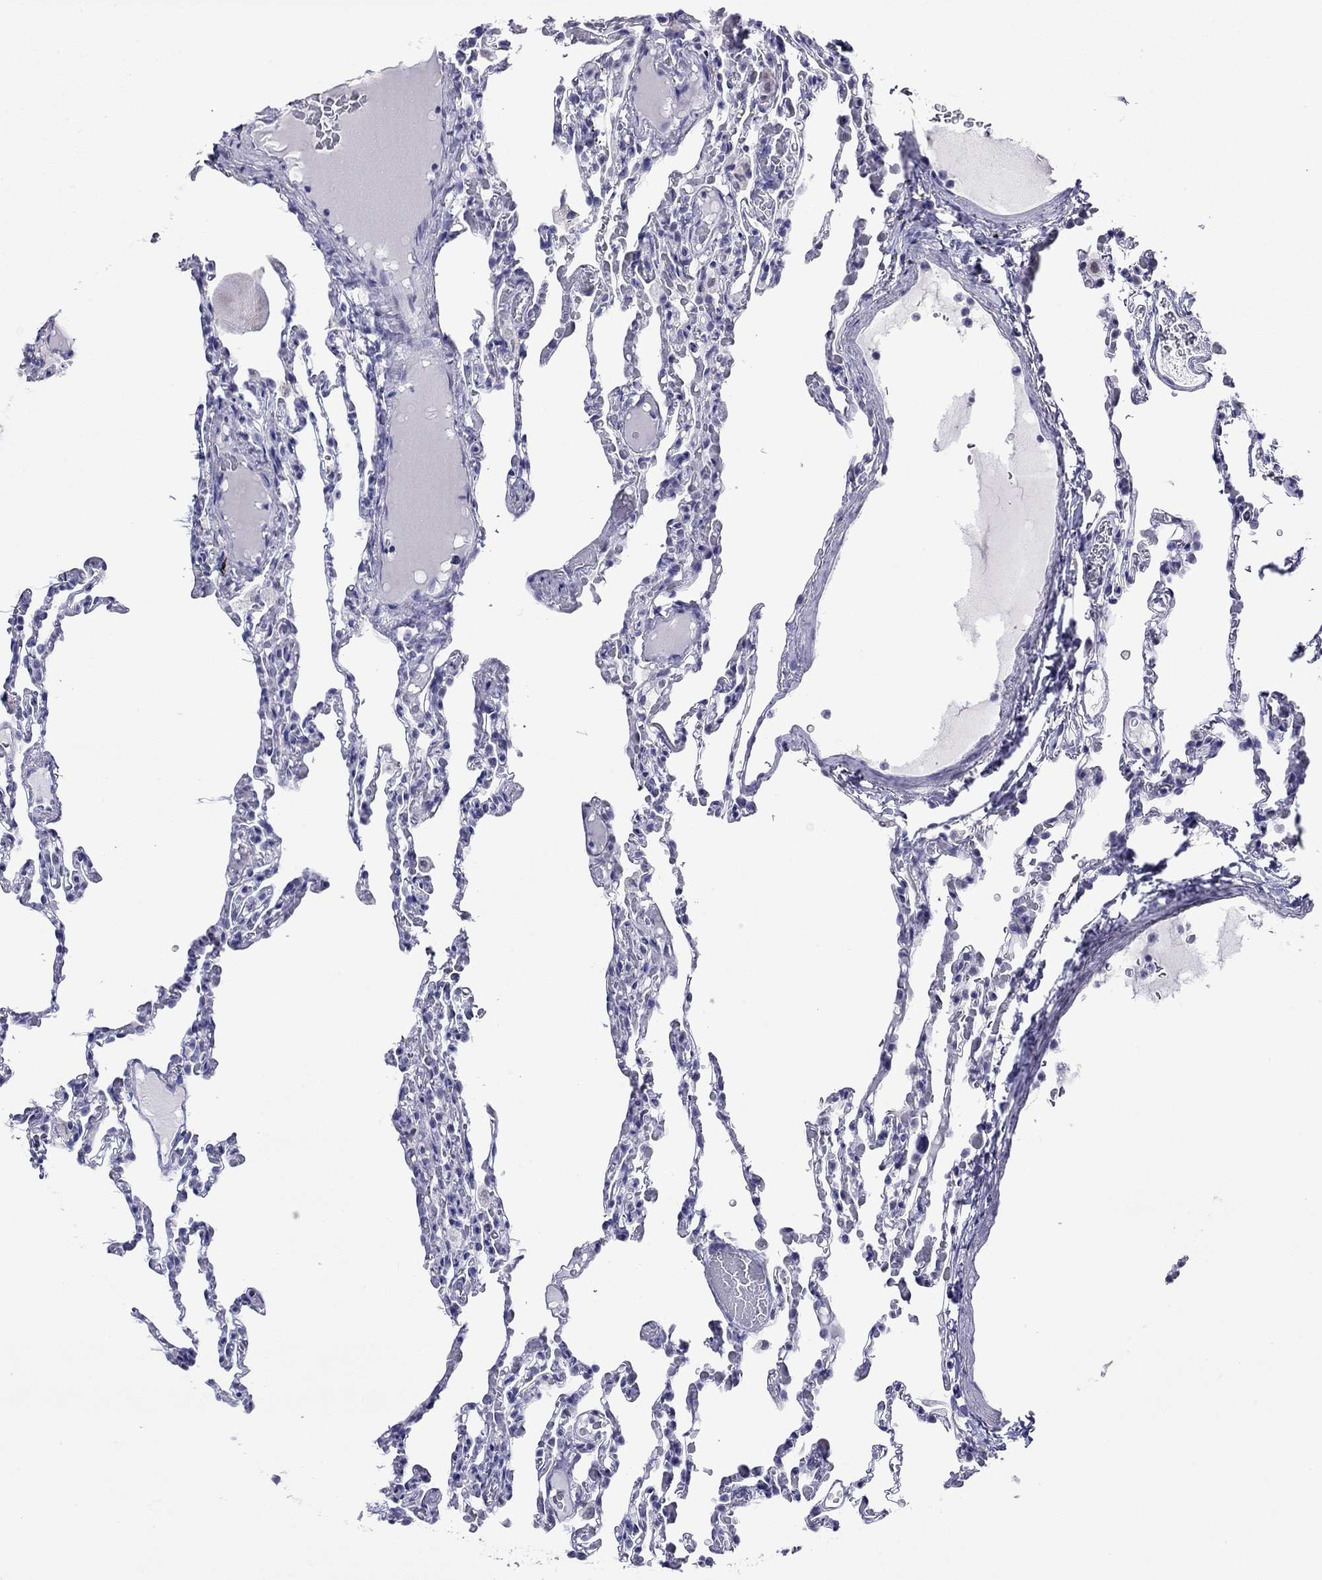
{"staining": {"intensity": "negative", "quantity": "none", "location": "none"}, "tissue": "lung", "cell_type": "Alveolar cells", "image_type": "normal", "snomed": [{"axis": "morphology", "description": "Normal tissue, NOS"}, {"axis": "topography", "description": "Lung"}], "caption": "Alveolar cells are negative for brown protein staining in unremarkable lung. (DAB immunohistochemistry with hematoxylin counter stain).", "gene": "SLC30A8", "patient": {"sex": "female", "age": 43}}